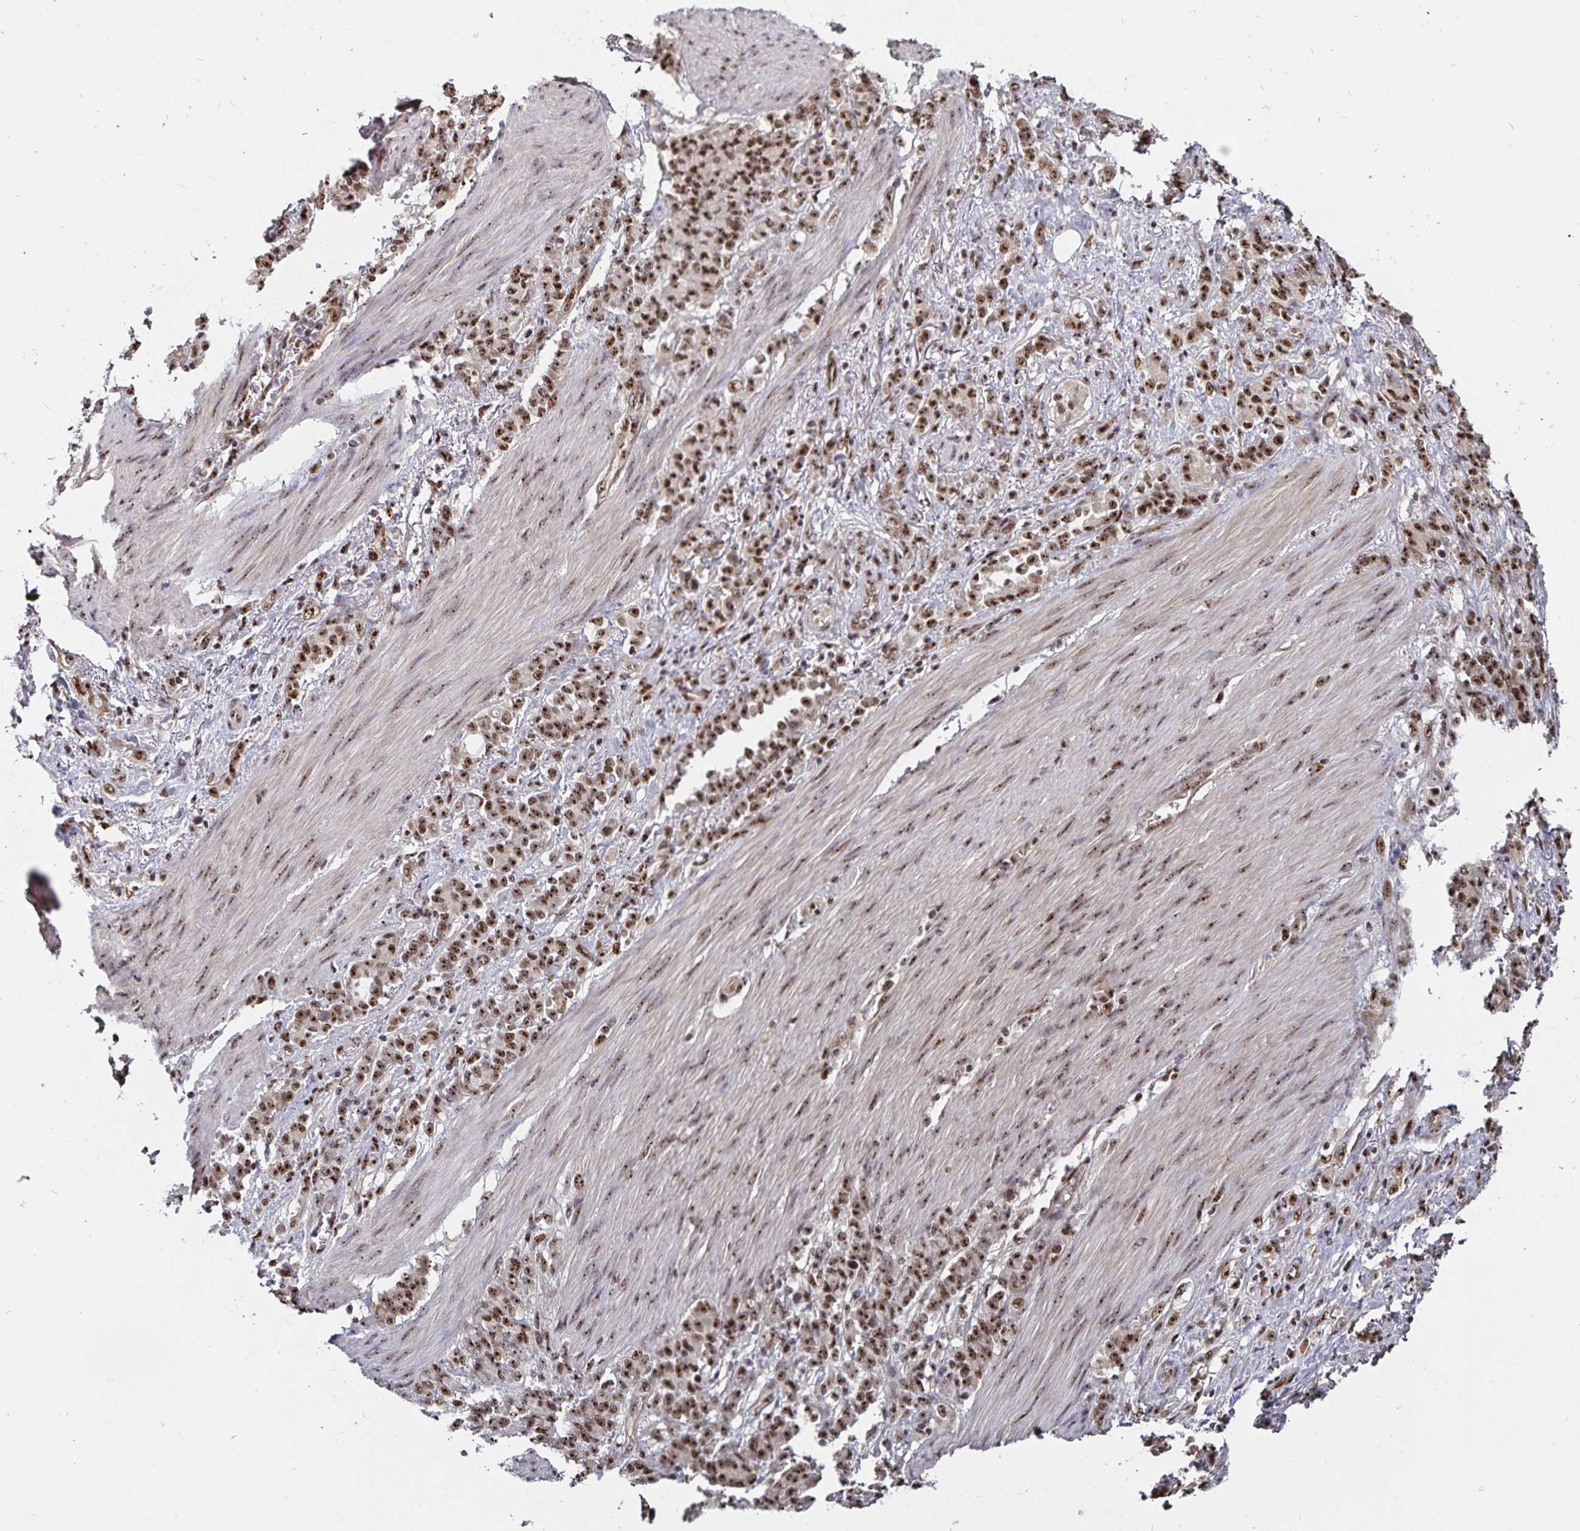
{"staining": {"intensity": "moderate", "quantity": ">75%", "location": "nuclear"}, "tissue": "stomach cancer", "cell_type": "Tumor cells", "image_type": "cancer", "snomed": [{"axis": "morphology", "description": "Adenocarcinoma, NOS"}, {"axis": "topography", "description": "Stomach"}], "caption": "A brown stain labels moderate nuclear positivity of a protein in human stomach adenocarcinoma tumor cells.", "gene": "LAS1L", "patient": {"sex": "female", "age": 79}}